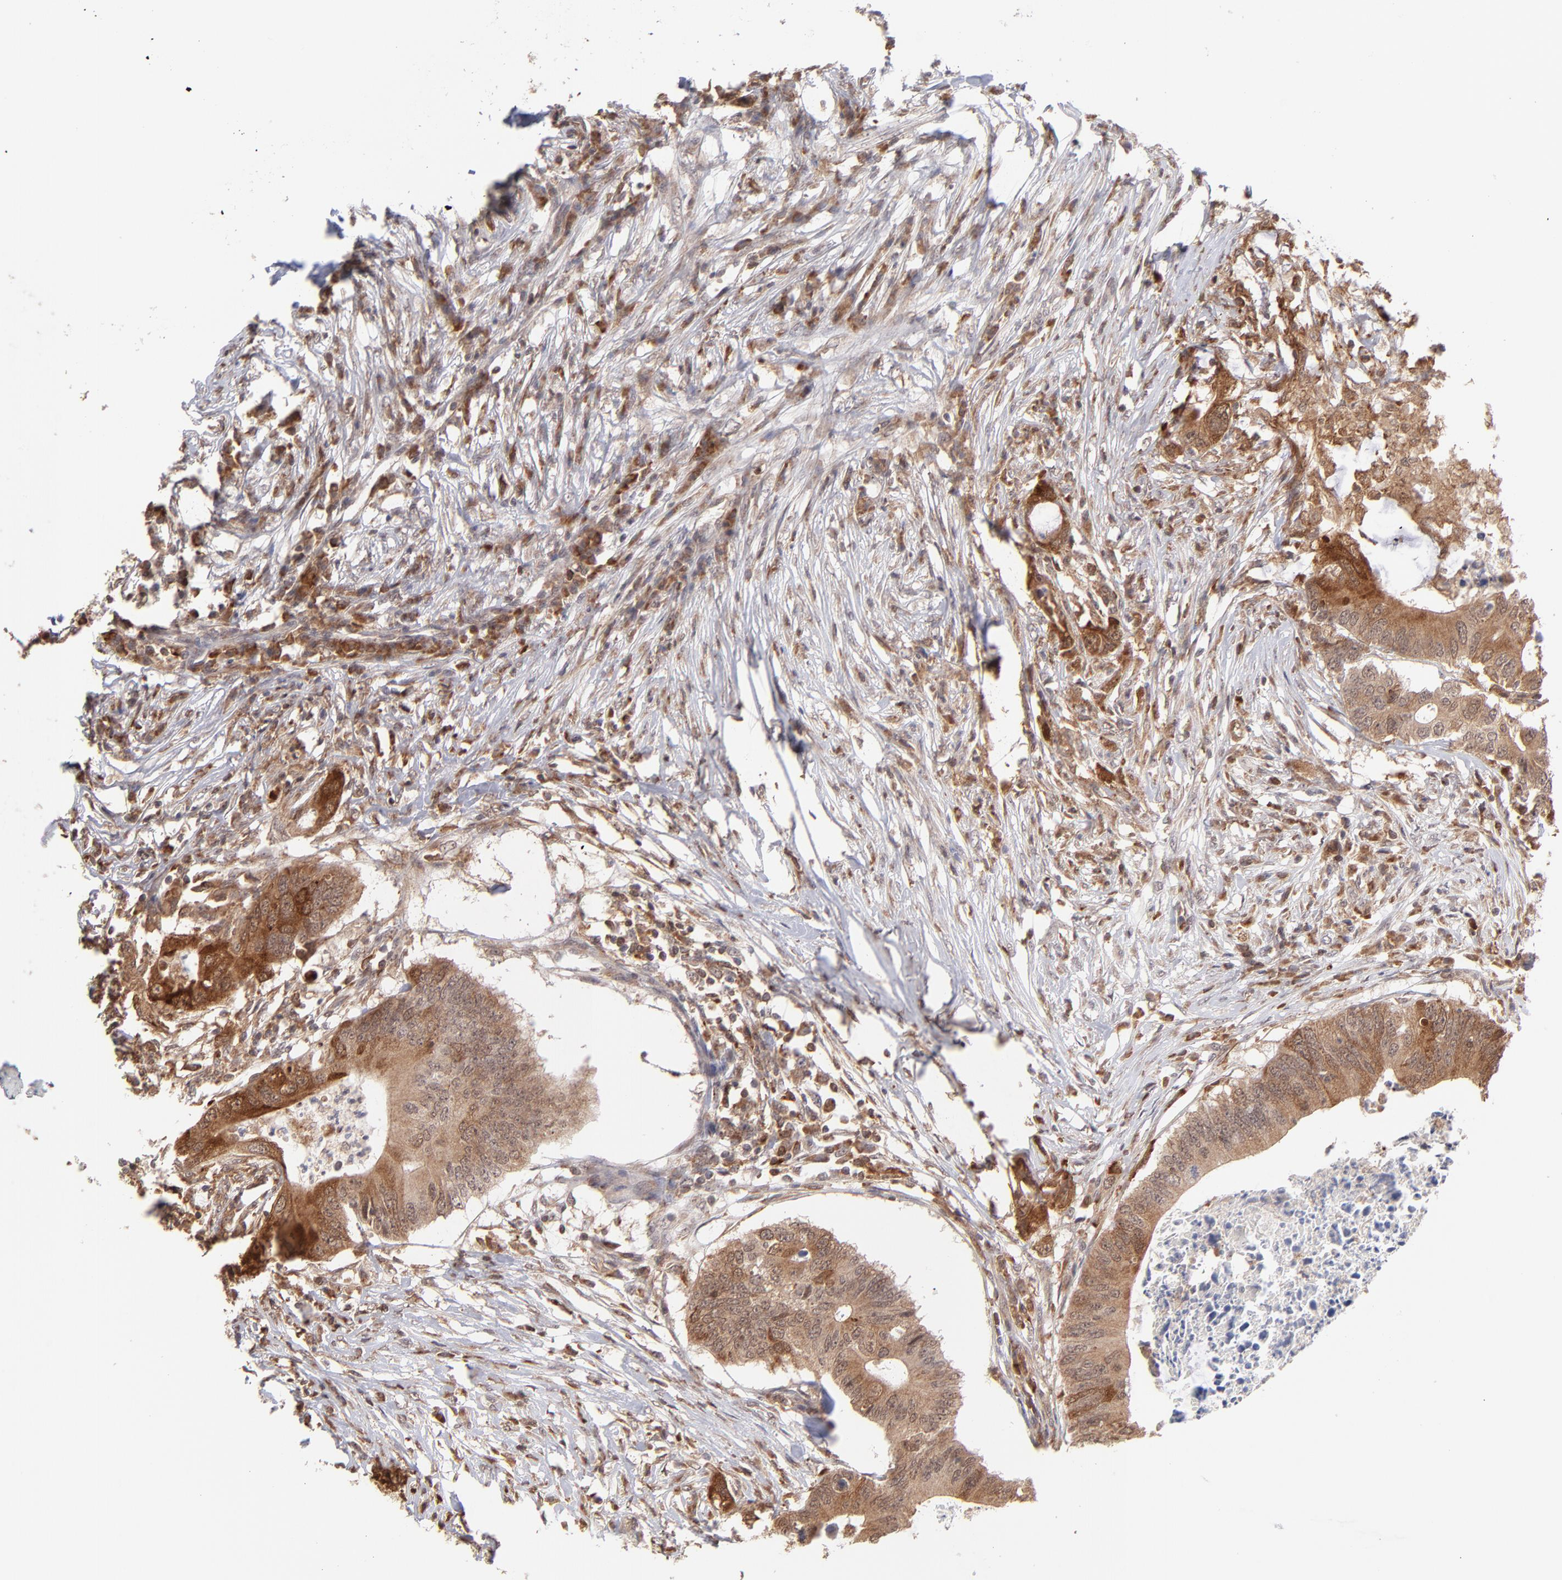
{"staining": {"intensity": "moderate", "quantity": ">75%", "location": "cytoplasmic/membranous"}, "tissue": "colorectal cancer", "cell_type": "Tumor cells", "image_type": "cancer", "snomed": [{"axis": "morphology", "description": "Adenocarcinoma, NOS"}, {"axis": "topography", "description": "Colon"}], "caption": "Immunohistochemistry of human colorectal cancer (adenocarcinoma) reveals medium levels of moderate cytoplasmic/membranous expression in about >75% of tumor cells. The staining was performed using DAB to visualize the protein expression in brown, while the nuclei were stained in blue with hematoxylin (Magnification: 20x).", "gene": "OAS1", "patient": {"sex": "male", "age": 71}}